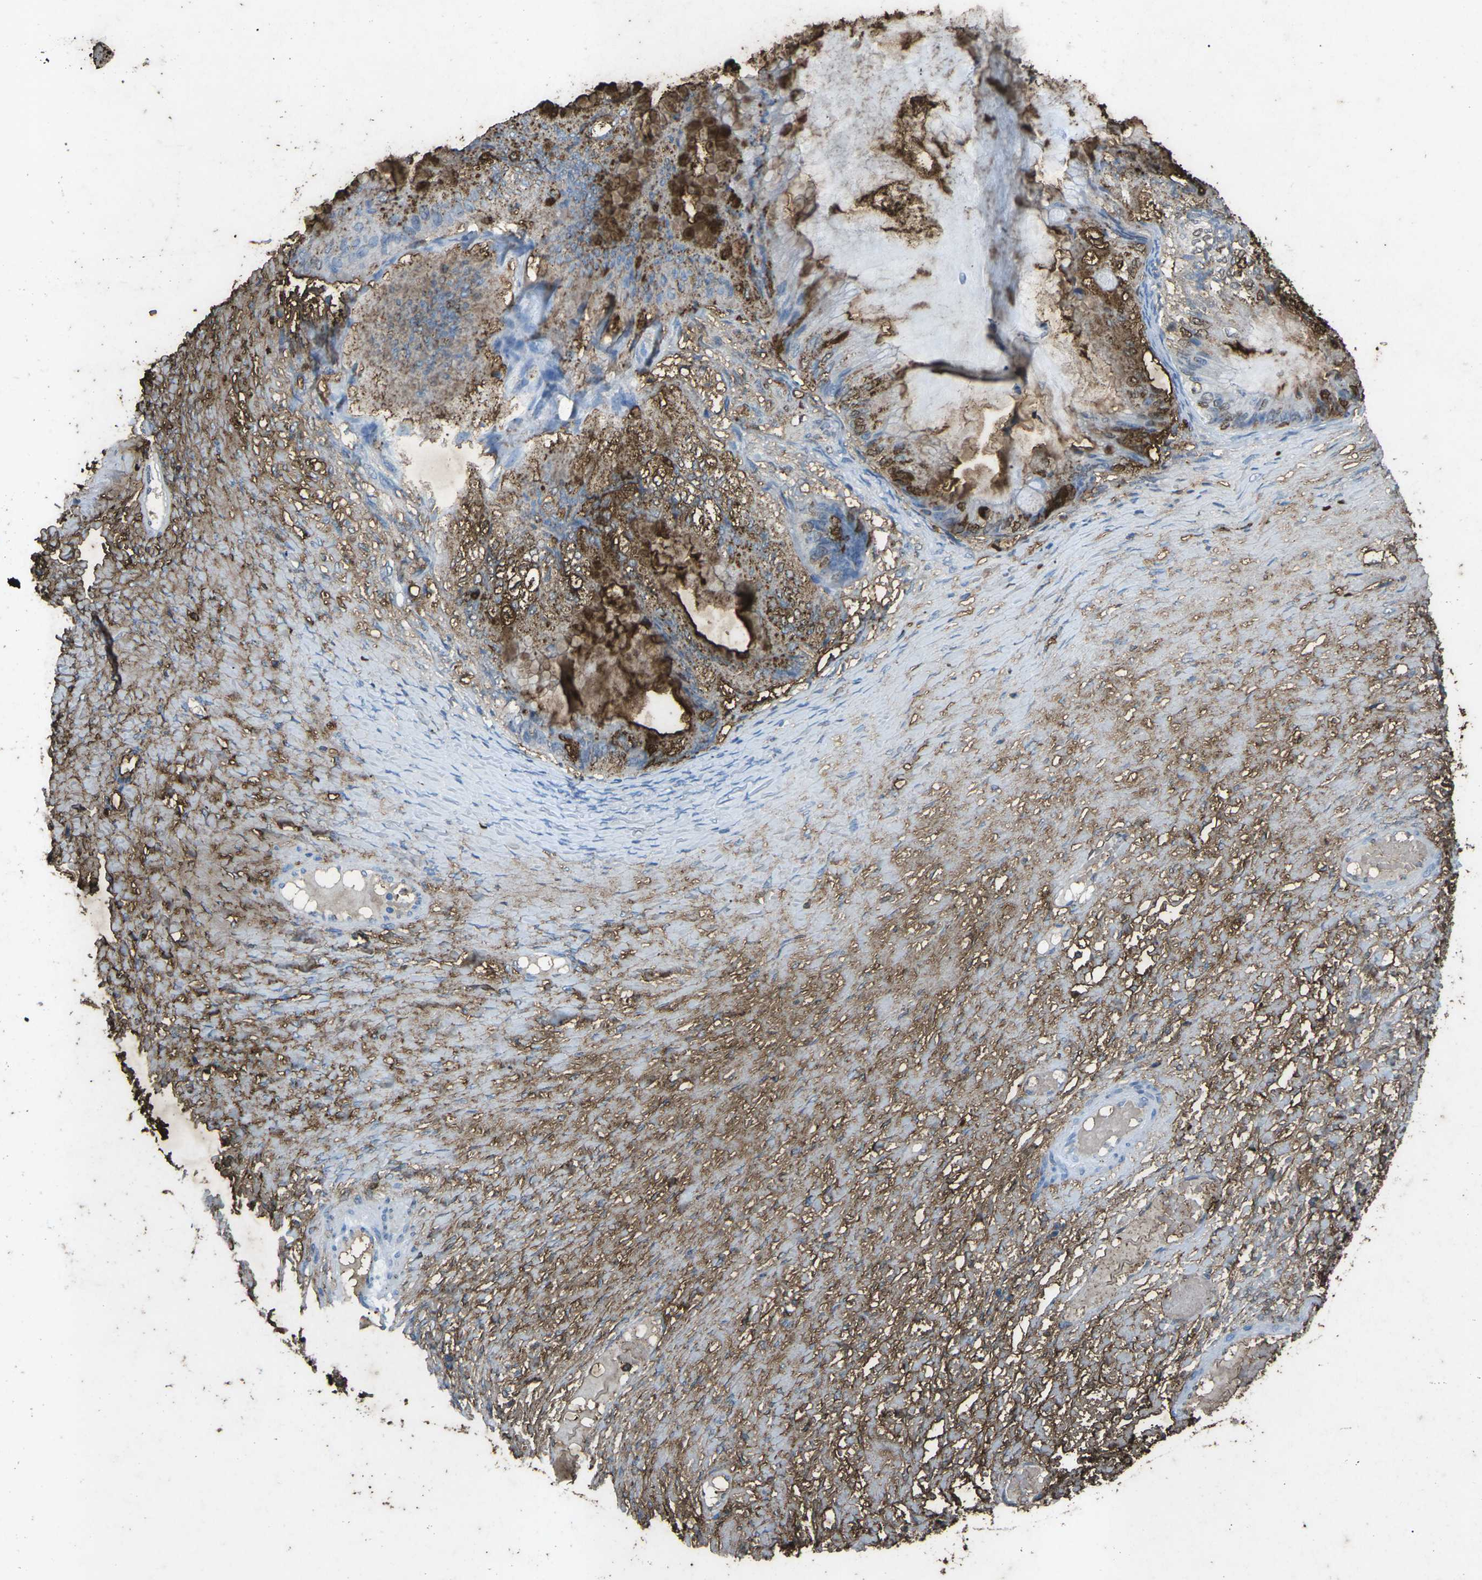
{"staining": {"intensity": "strong", "quantity": "25%-75%", "location": "cytoplasmic/membranous"}, "tissue": "ovarian cancer", "cell_type": "Tumor cells", "image_type": "cancer", "snomed": [{"axis": "morphology", "description": "Cystadenocarcinoma, mucinous, NOS"}, {"axis": "topography", "description": "Ovary"}], "caption": "IHC photomicrograph of neoplastic tissue: human ovarian cancer (mucinous cystadenocarcinoma) stained using immunohistochemistry shows high levels of strong protein expression localized specifically in the cytoplasmic/membranous of tumor cells, appearing as a cytoplasmic/membranous brown color.", "gene": "CTAGE1", "patient": {"sex": "female", "age": 61}}